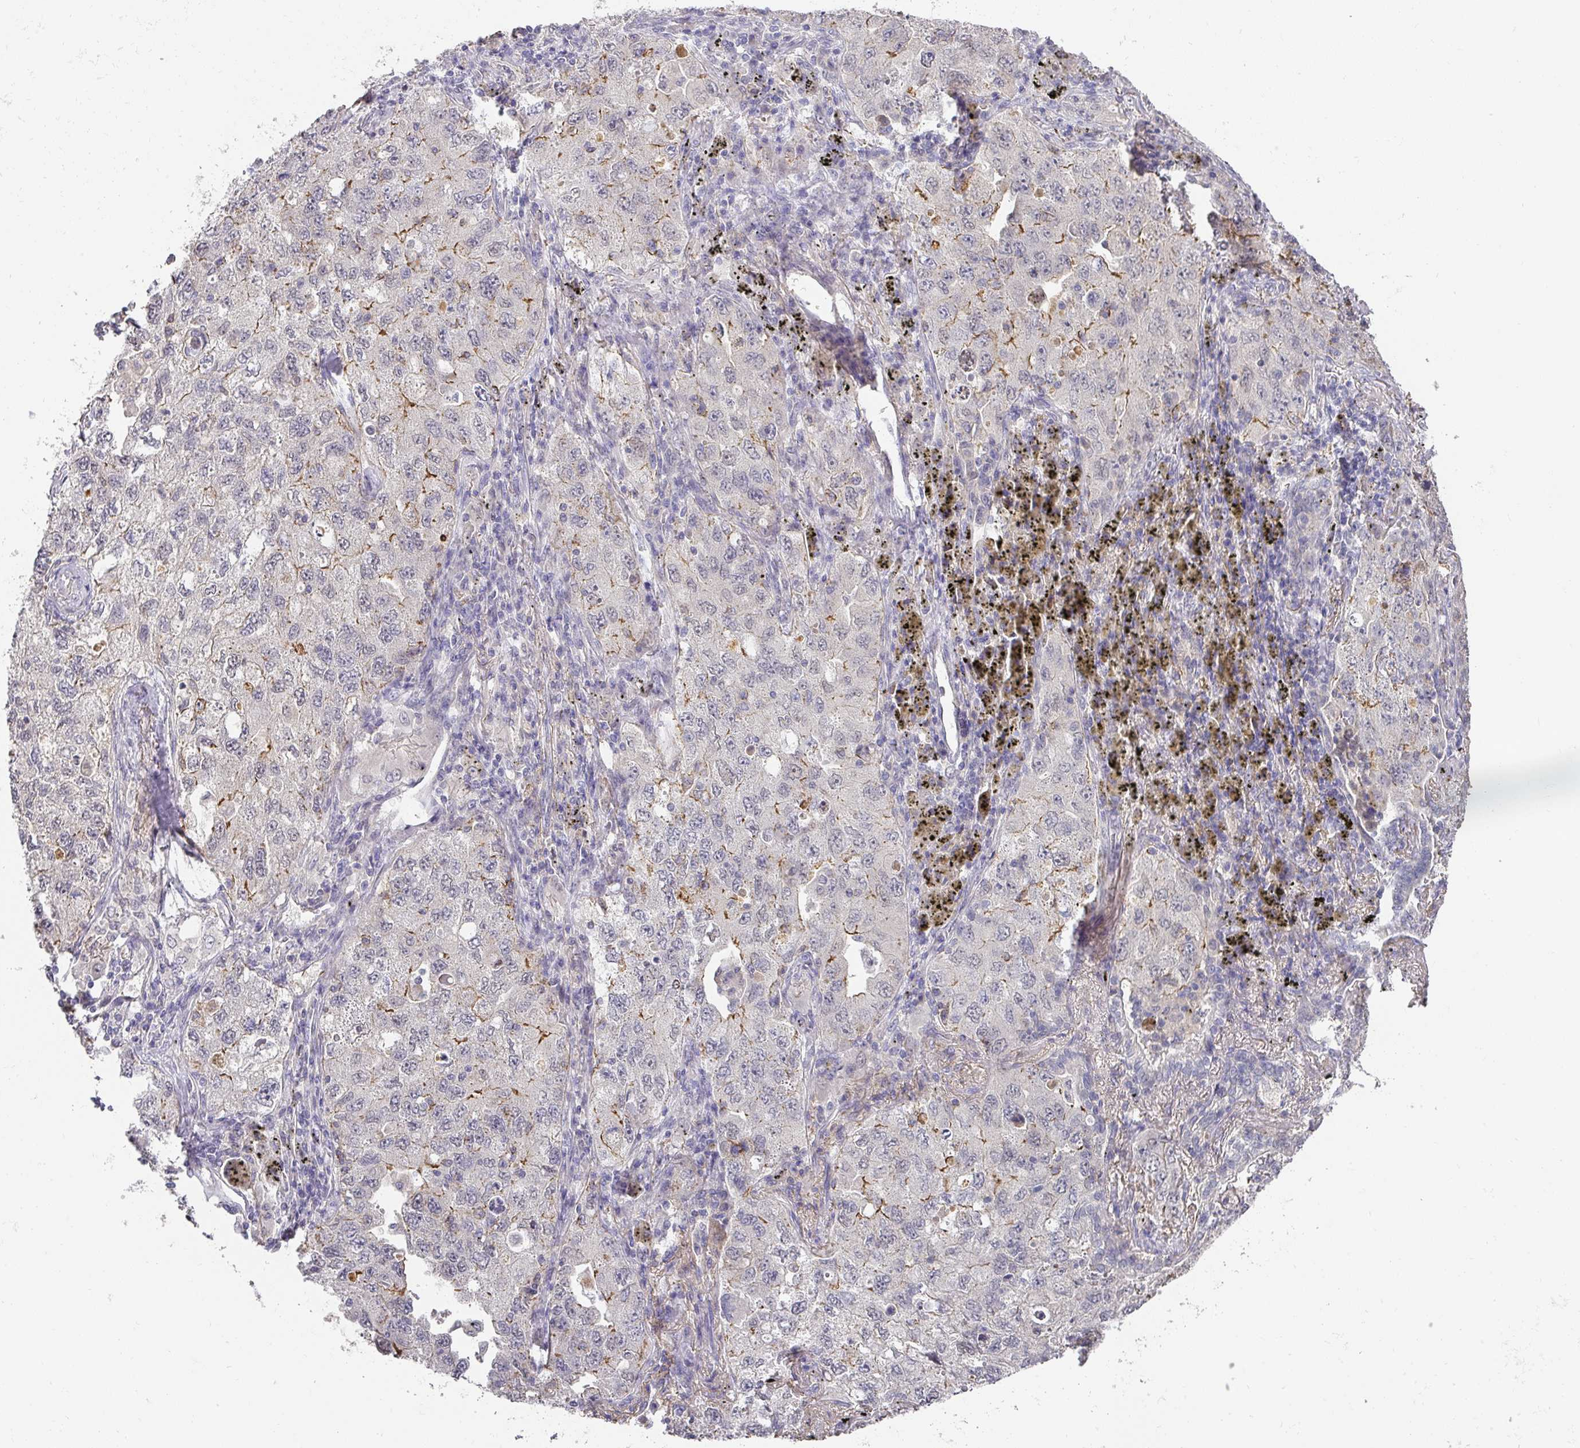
{"staining": {"intensity": "moderate", "quantity": "<25%", "location": "cytoplasmic/membranous"}, "tissue": "lung cancer", "cell_type": "Tumor cells", "image_type": "cancer", "snomed": [{"axis": "morphology", "description": "Adenocarcinoma, NOS"}, {"axis": "topography", "description": "Lung"}], "caption": "An image showing moderate cytoplasmic/membranous staining in about <25% of tumor cells in lung cancer (adenocarcinoma), as visualized by brown immunohistochemical staining.", "gene": "FOXN4", "patient": {"sex": "female", "age": 57}}